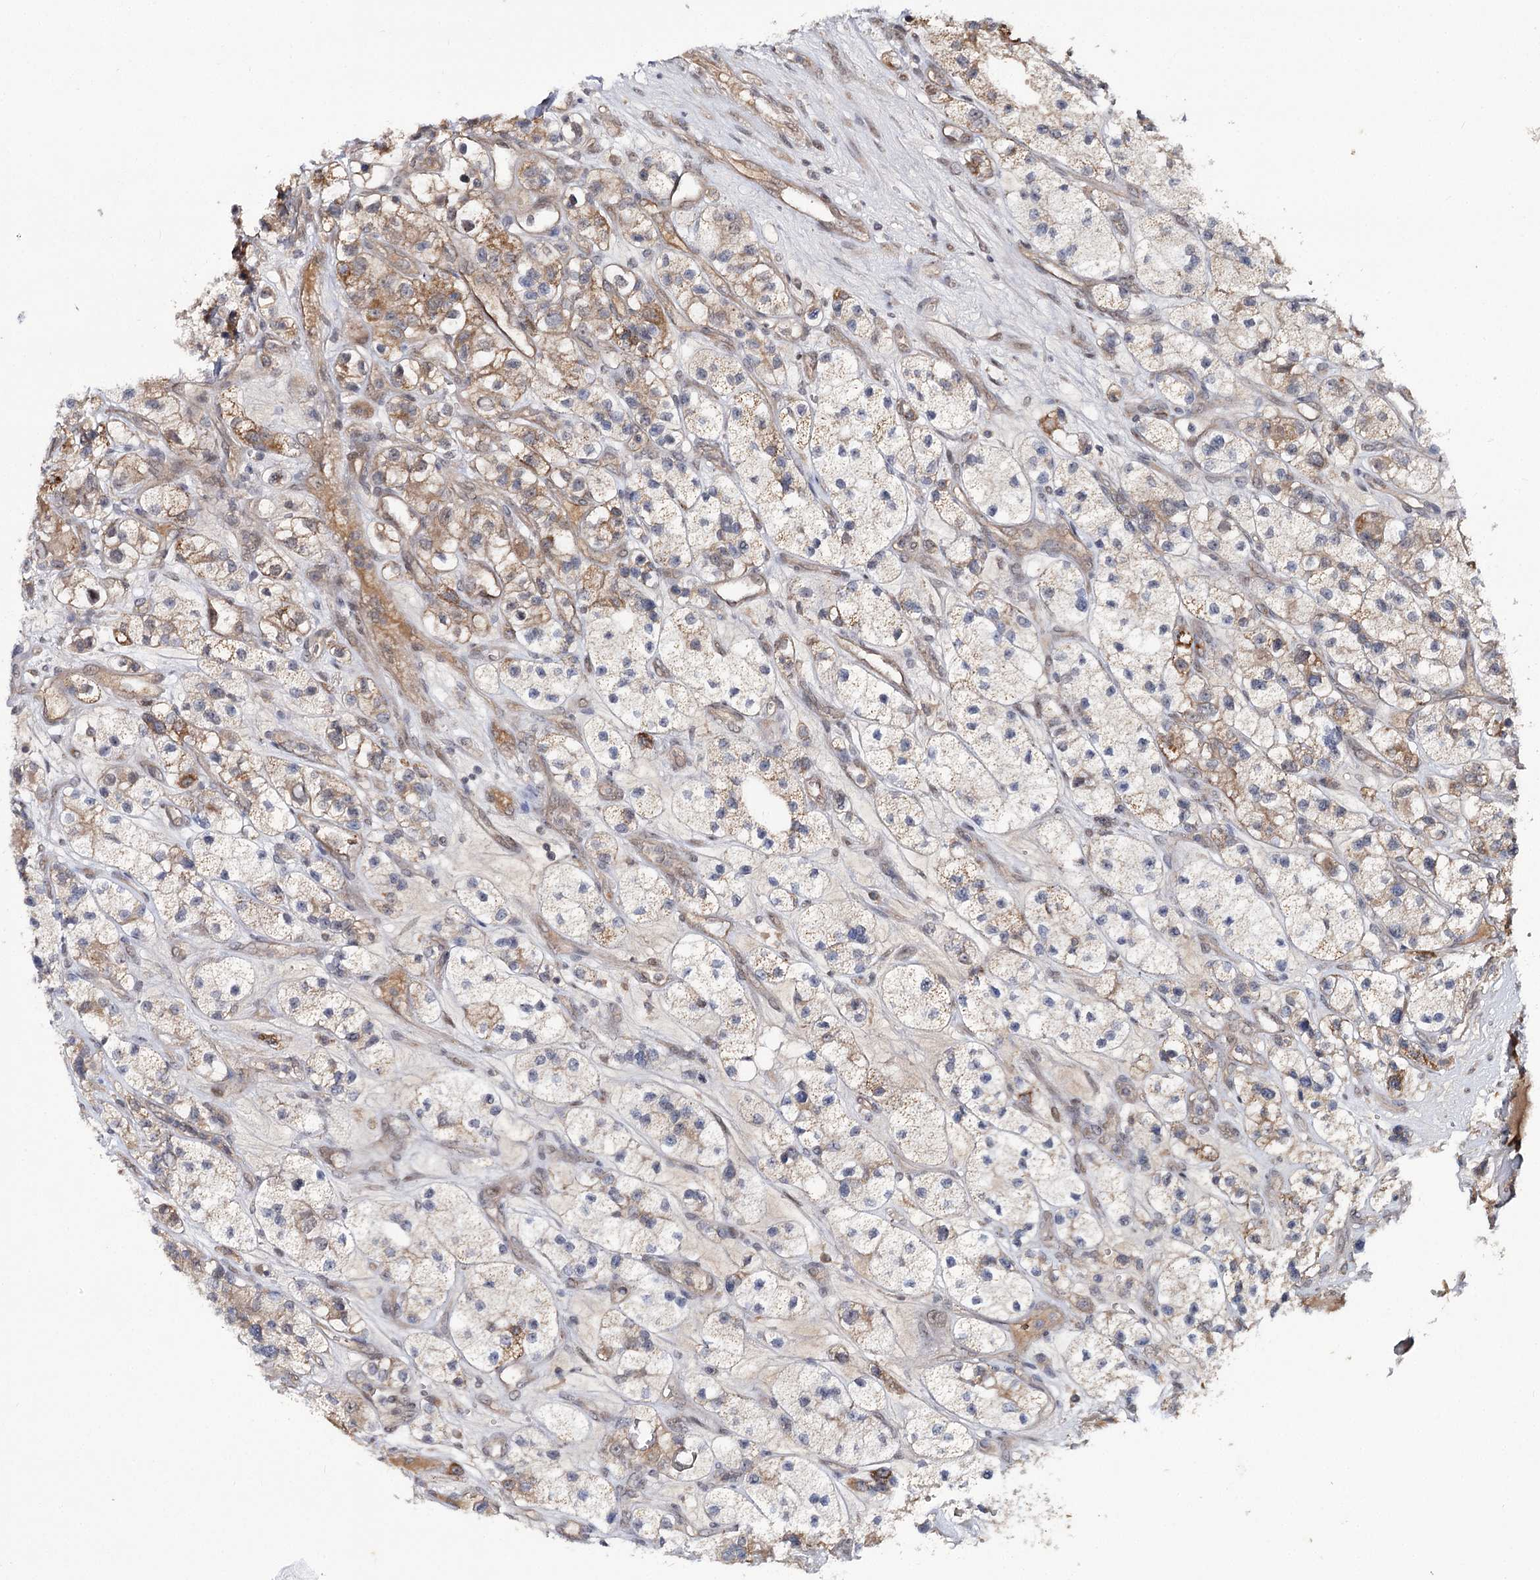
{"staining": {"intensity": "moderate", "quantity": "25%-75%", "location": "cytoplasmic/membranous"}, "tissue": "renal cancer", "cell_type": "Tumor cells", "image_type": "cancer", "snomed": [{"axis": "morphology", "description": "Adenocarcinoma, NOS"}, {"axis": "topography", "description": "Kidney"}], "caption": "Human renal cancer stained with a brown dye exhibits moderate cytoplasmic/membranous positive staining in about 25%-75% of tumor cells.", "gene": "MSANTD2", "patient": {"sex": "female", "age": 57}}